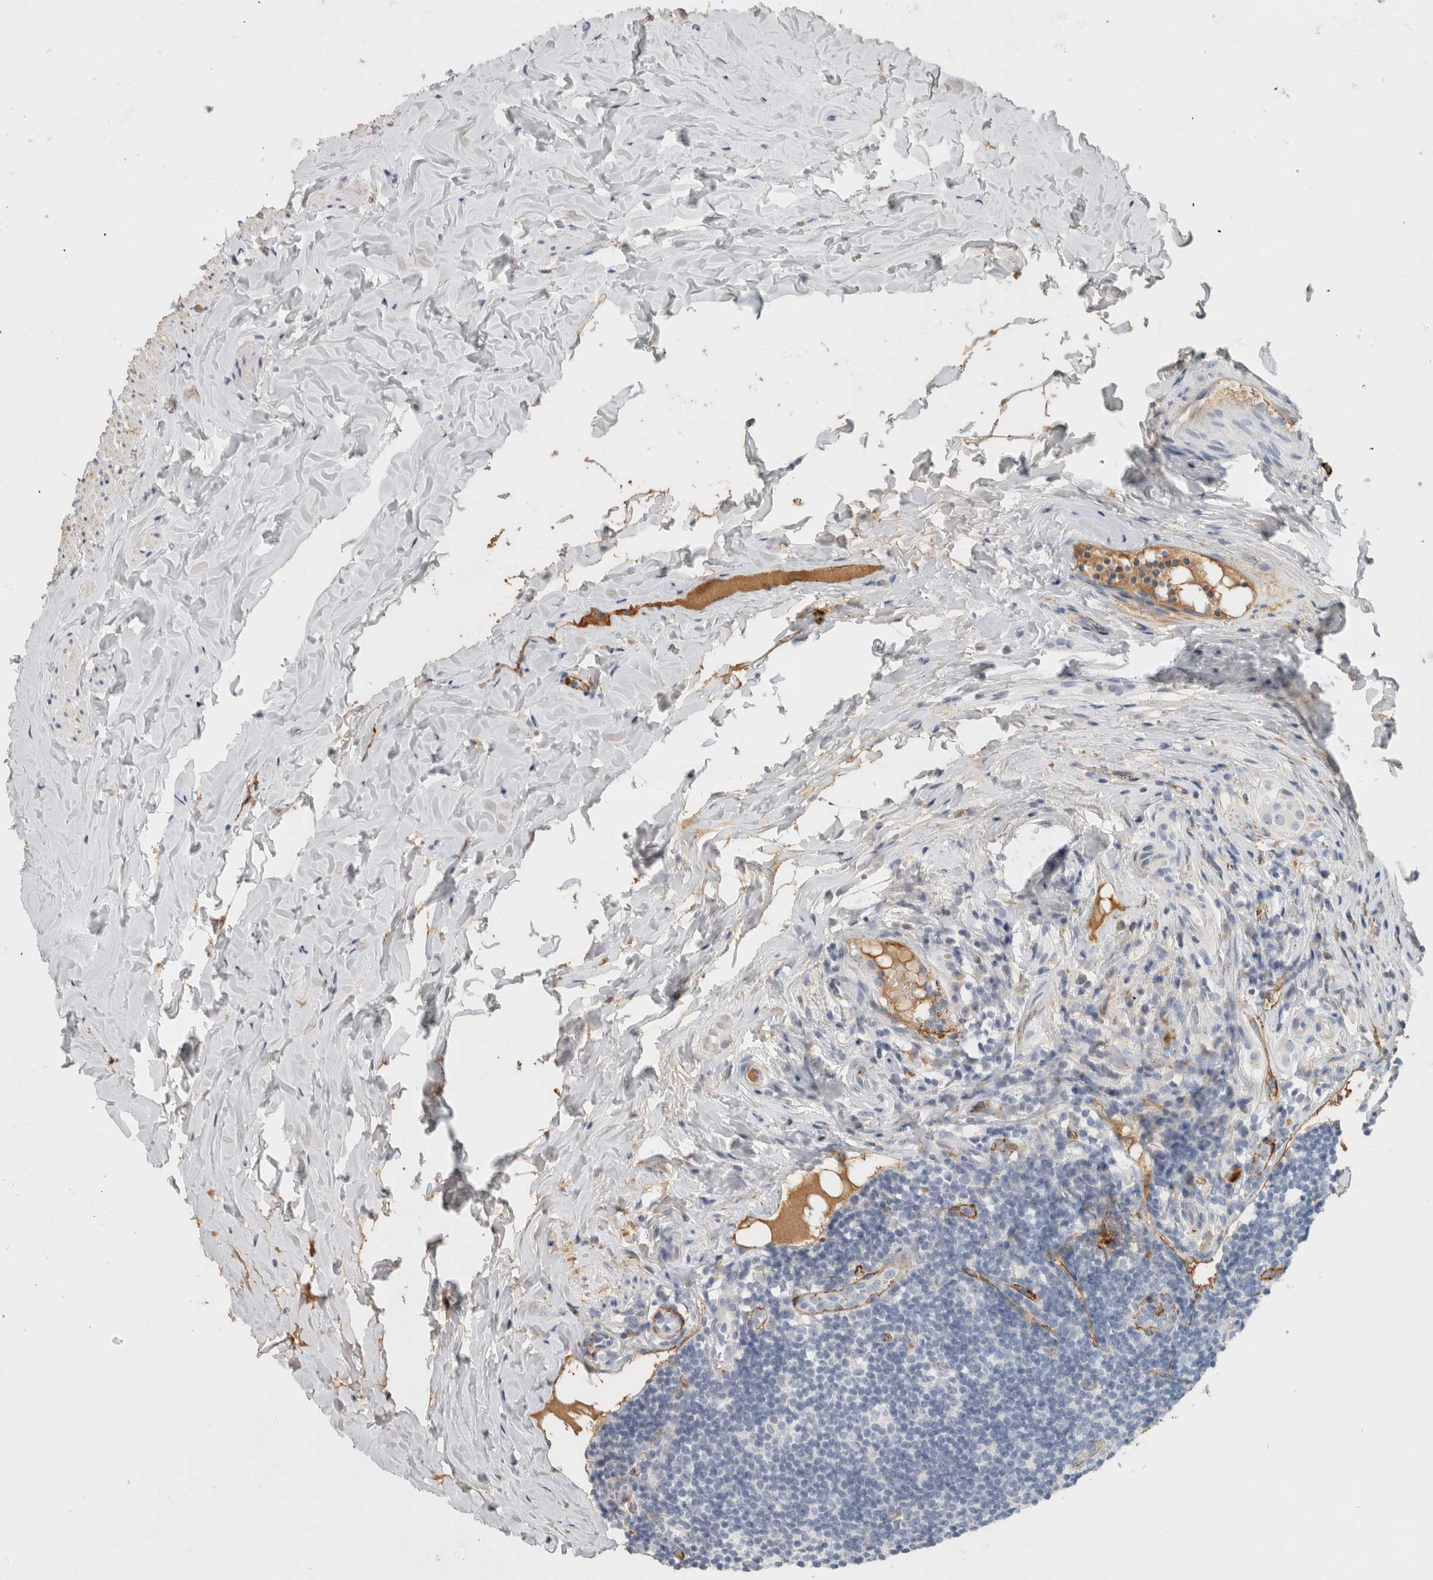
{"staining": {"intensity": "negative", "quantity": "none", "location": "none"}, "tissue": "appendix", "cell_type": "Glandular cells", "image_type": "normal", "snomed": [{"axis": "morphology", "description": "Normal tissue, NOS"}, {"axis": "topography", "description": "Appendix"}], "caption": "There is no significant positivity in glandular cells of appendix. (DAB (3,3'-diaminobenzidine) IHC, high magnification).", "gene": "CD36", "patient": {"sex": "female", "age": 20}}